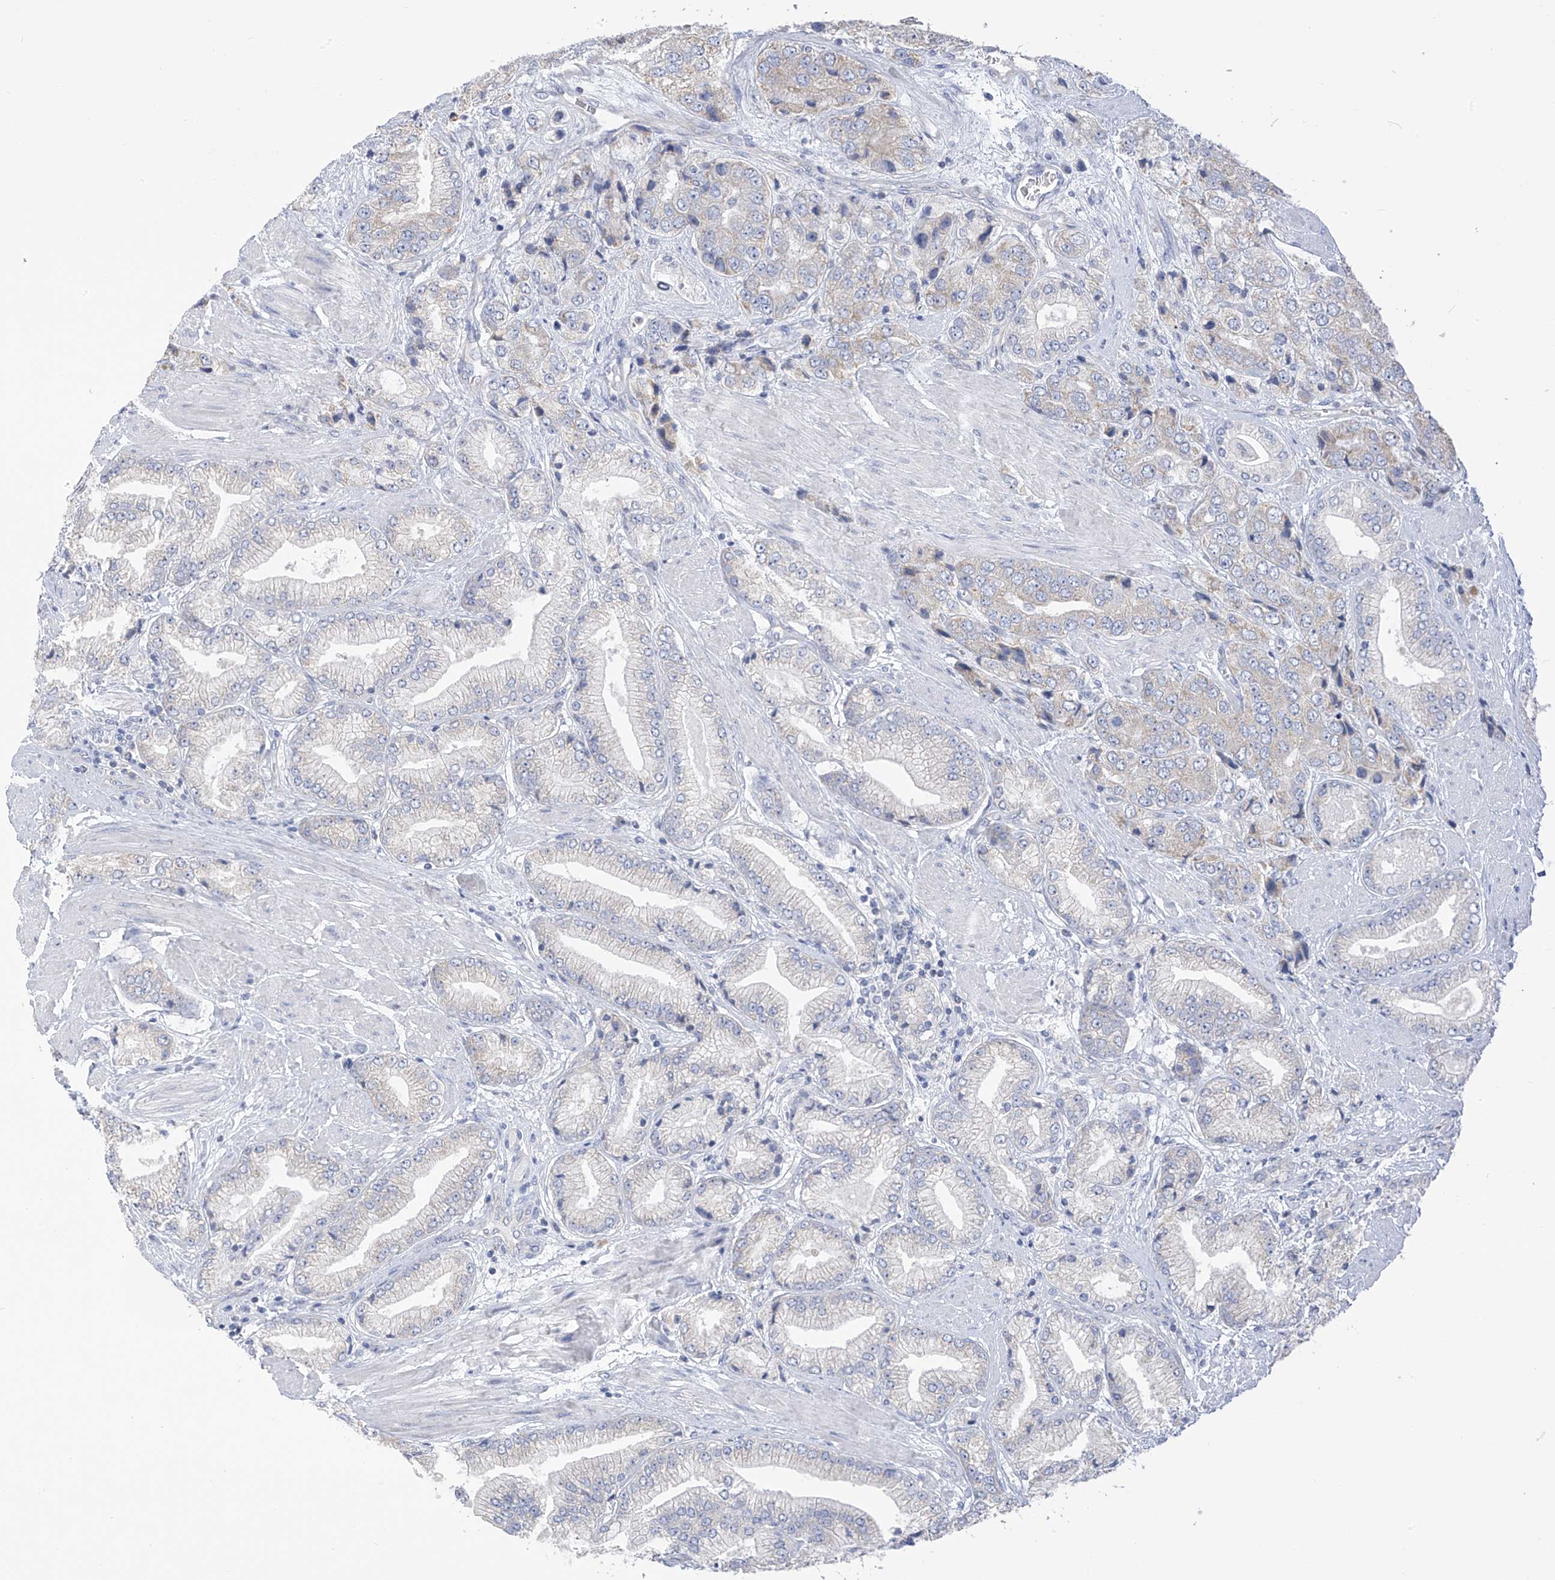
{"staining": {"intensity": "negative", "quantity": "none", "location": "none"}, "tissue": "prostate cancer", "cell_type": "Tumor cells", "image_type": "cancer", "snomed": [{"axis": "morphology", "description": "Adenocarcinoma, High grade"}, {"axis": "topography", "description": "Prostate"}], "caption": "Immunohistochemistry (IHC) micrograph of adenocarcinoma (high-grade) (prostate) stained for a protein (brown), which shows no positivity in tumor cells.", "gene": "PNPT1", "patient": {"sex": "male", "age": 50}}